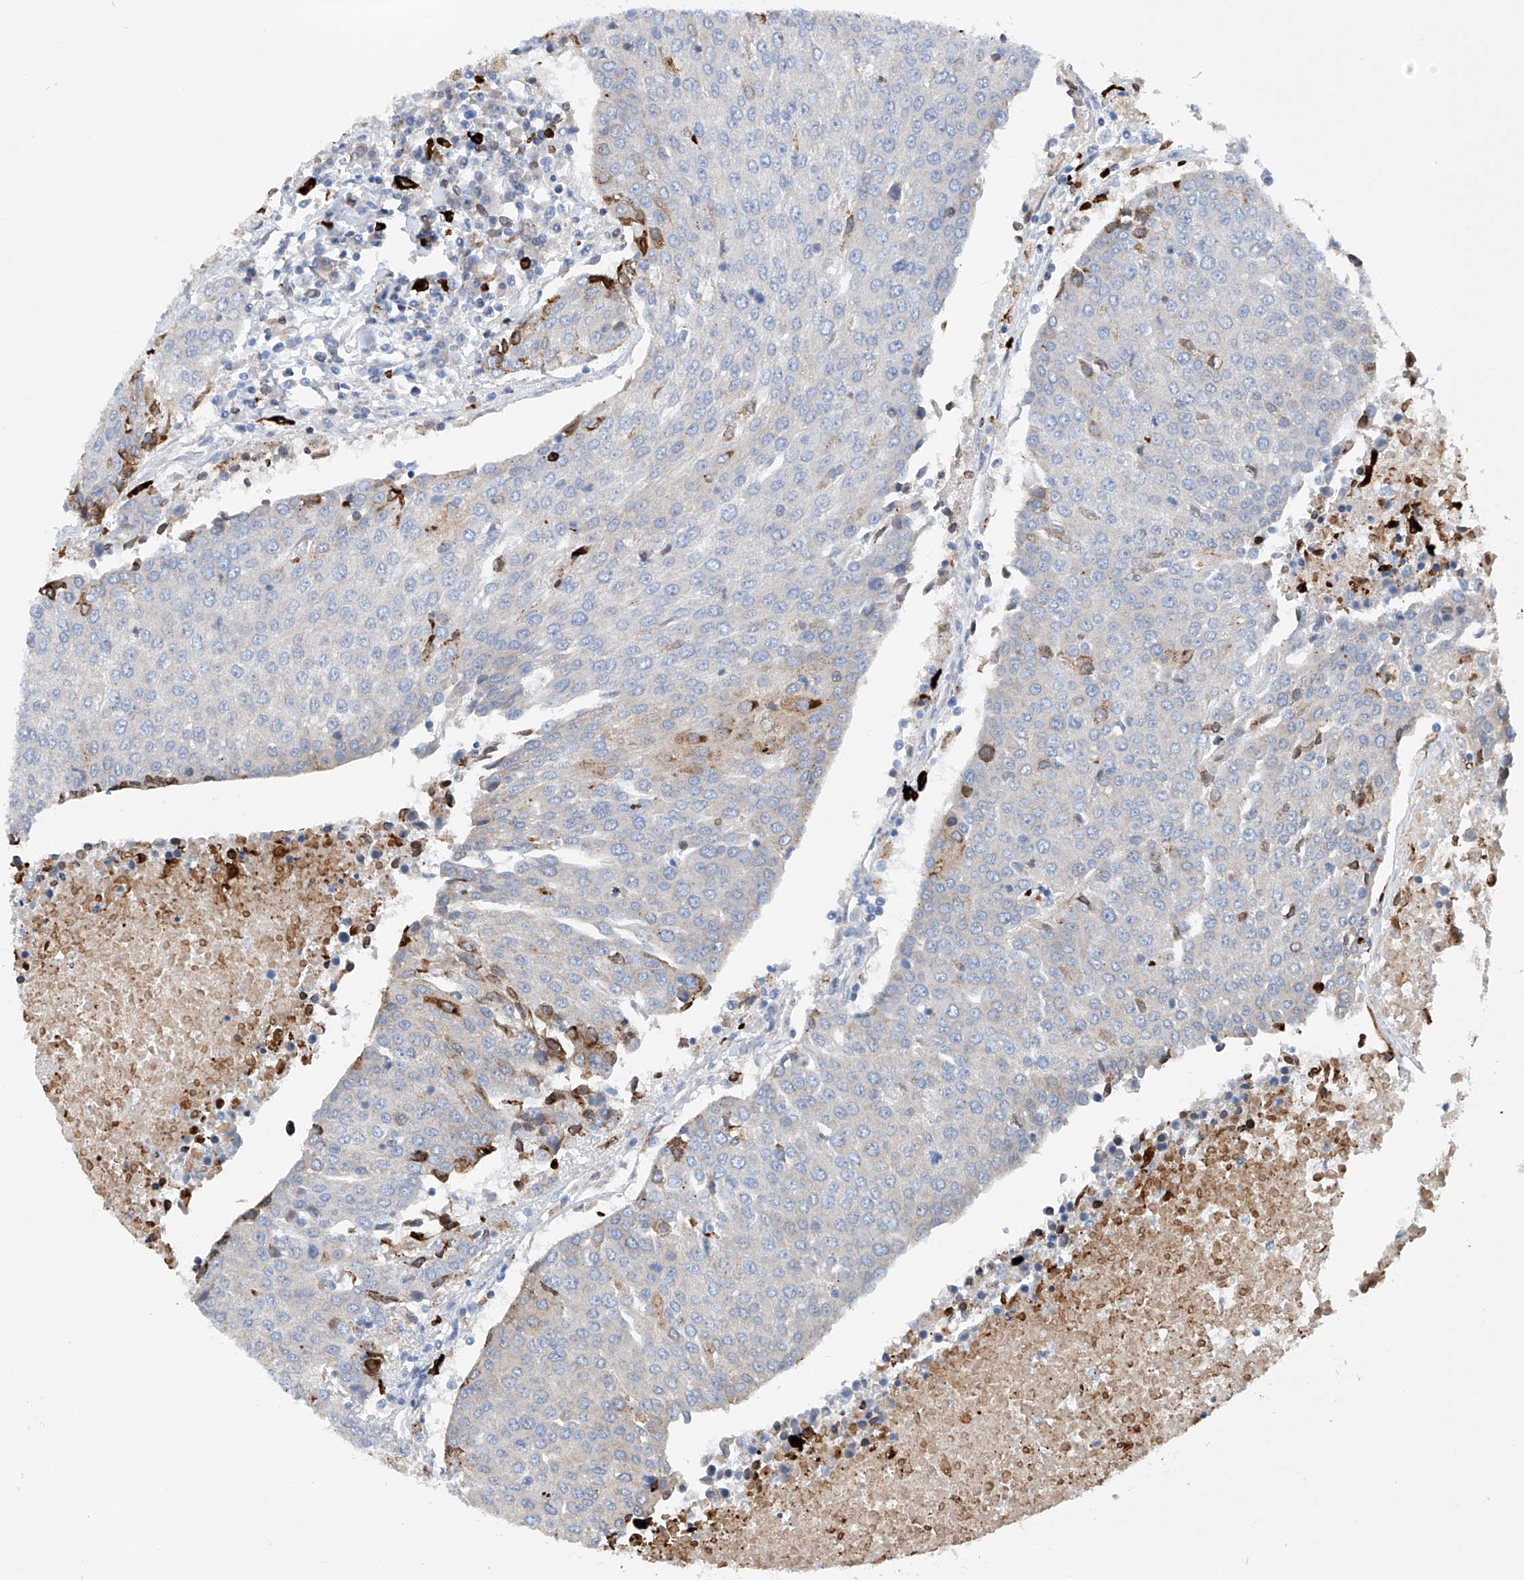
{"staining": {"intensity": "negative", "quantity": "none", "location": "none"}, "tissue": "urothelial cancer", "cell_type": "Tumor cells", "image_type": "cancer", "snomed": [{"axis": "morphology", "description": "Urothelial carcinoma, High grade"}, {"axis": "topography", "description": "Urinary bladder"}], "caption": "This is an immunohistochemistry photomicrograph of urothelial cancer. There is no expression in tumor cells.", "gene": "CEP85L", "patient": {"sex": "female", "age": 85}}